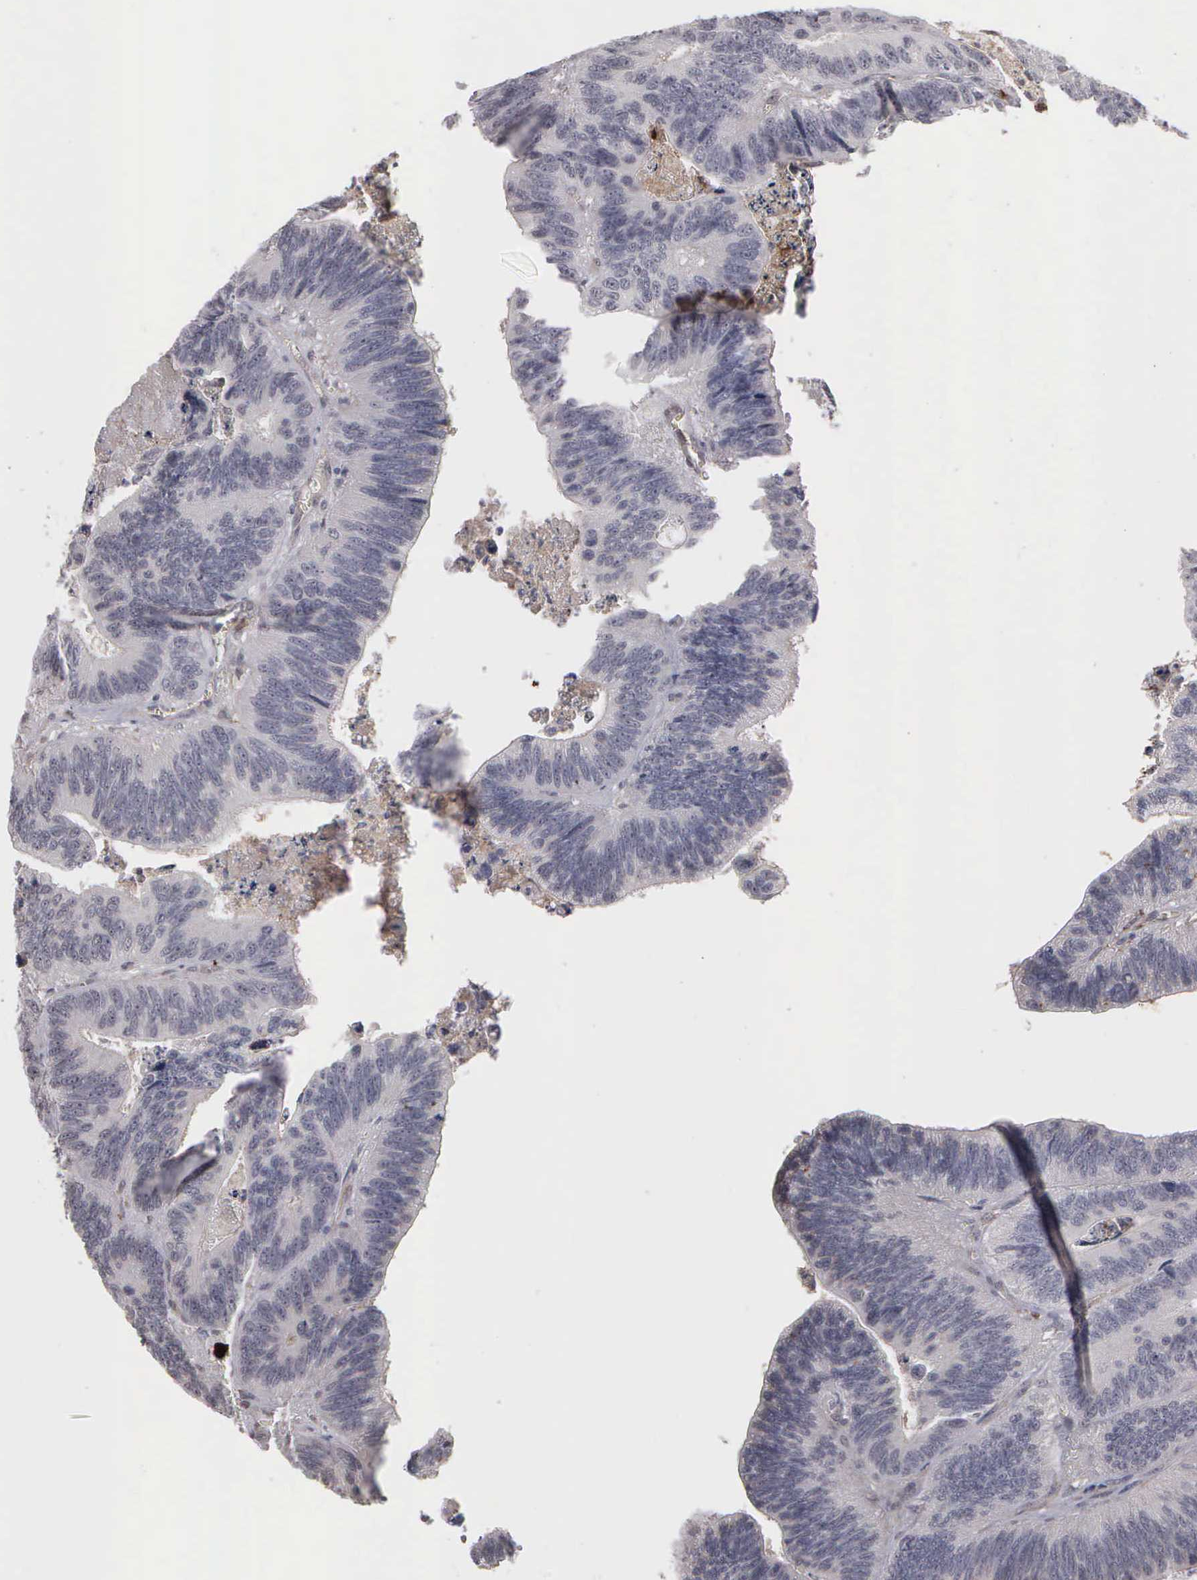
{"staining": {"intensity": "negative", "quantity": "none", "location": "none"}, "tissue": "colorectal cancer", "cell_type": "Tumor cells", "image_type": "cancer", "snomed": [{"axis": "morphology", "description": "Adenocarcinoma, NOS"}, {"axis": "topography", "description": "Colon"}], "caption": "Immunohistochemical staining of adenocarcinoma (colorectal) exhibits no significant expression in tumor cells.", "gene": "MMP9", "patient": {"sex": "male", "age": 72}}